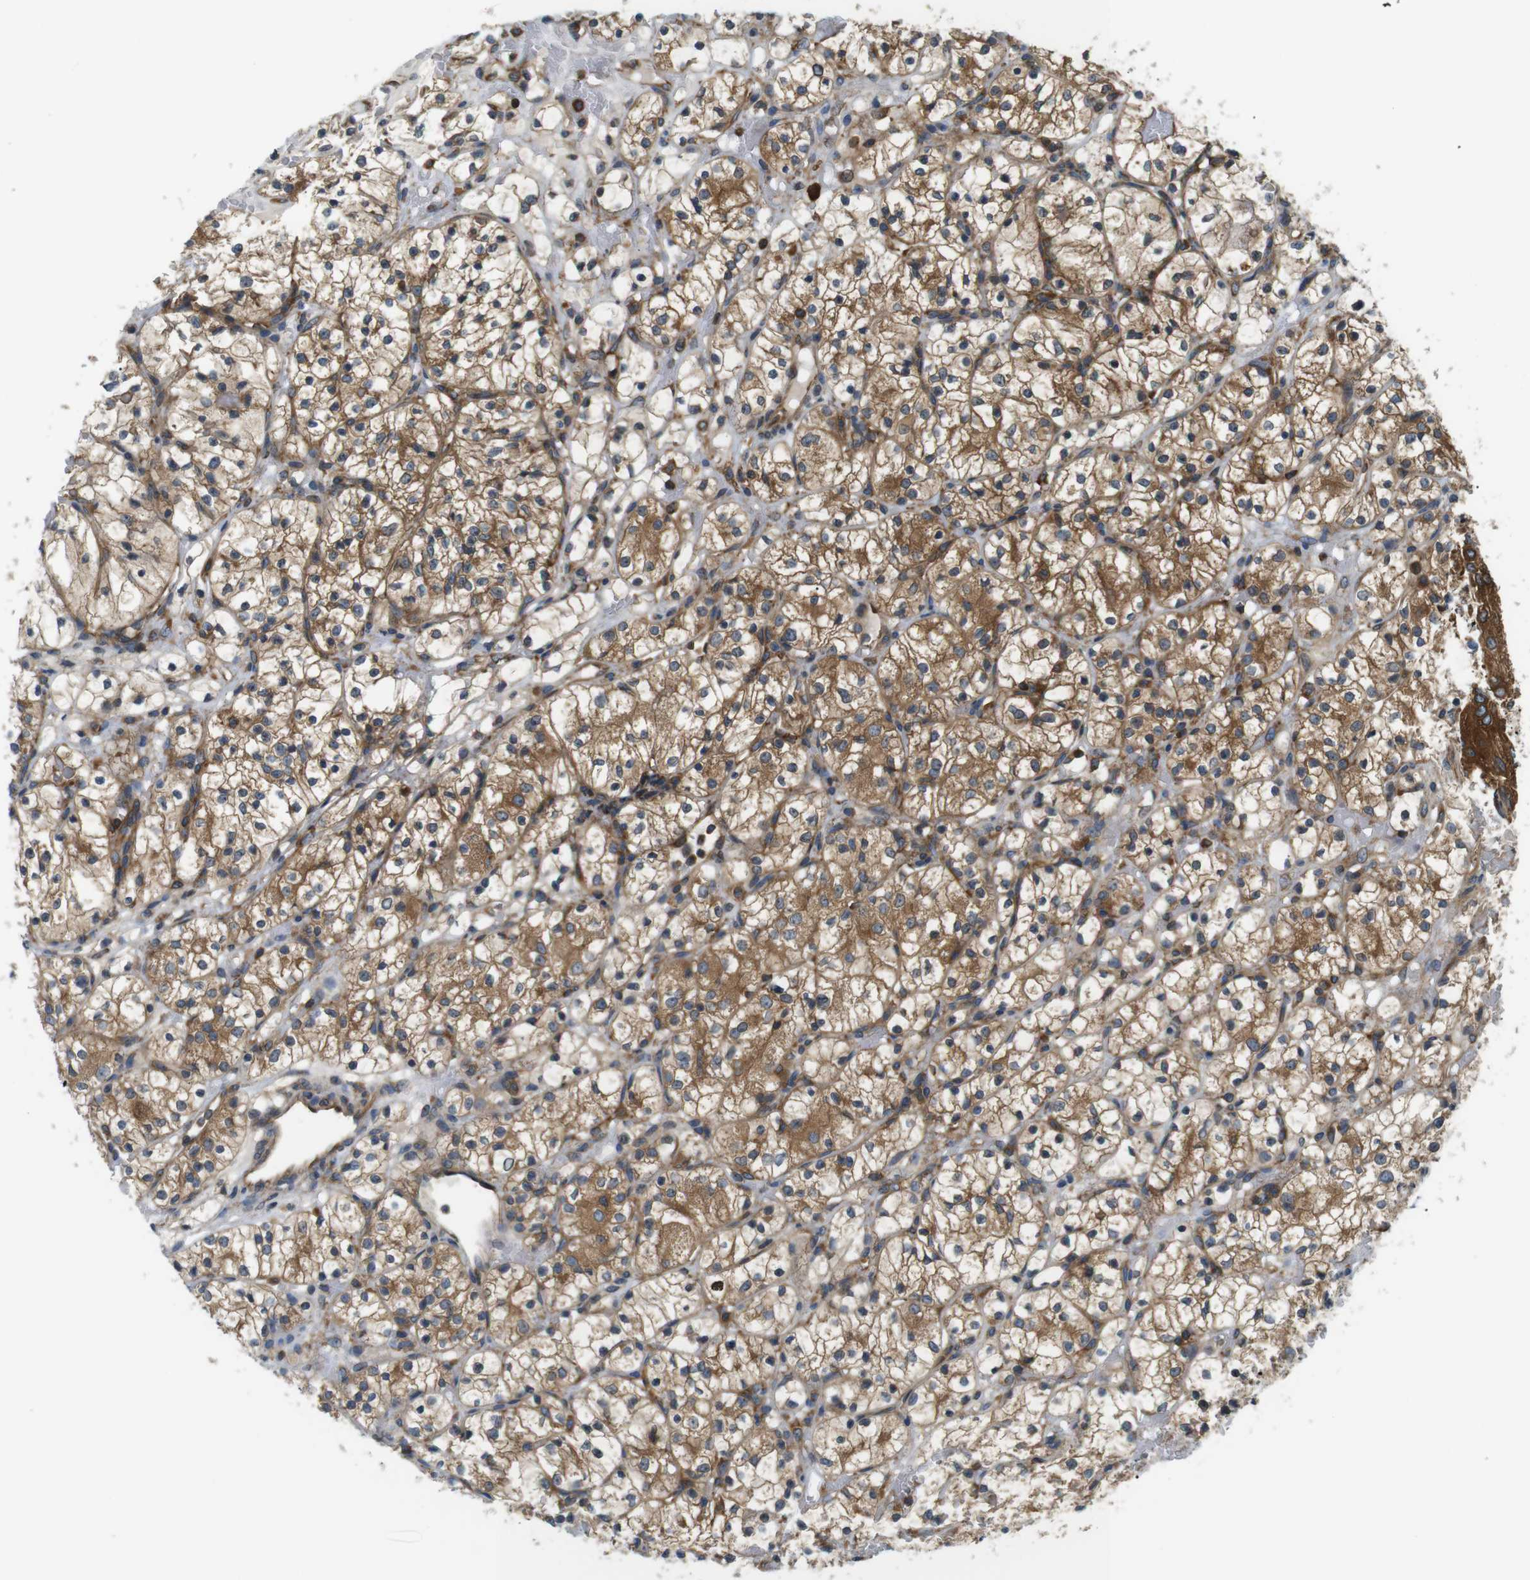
{"staining": {"intensity": "moderate", "quantity": ">75%", "location": "cytoplasmic/membranous"}, "tissue": "renal cancer", "cell_type": "Tumor cells", "image_type": "cancer", "snomed": [{"axis": "morphology", "description": "Adenocarcinoma, NOS"}, {"axis": "topography", "description": "Kidney"}], "caption": "Renal cancer (adenocarcinoma) tissue displays moderate cytoplasmic/membranous positivity in about >75% of tumor cells (Stains: DAB (3,3'-diaminobenzidine) in brown, nuclei in blue, Microscopy: brightfield microscopy at high magnification).", "gene": "TSC1", "patient": {"sex": "female", "age": 60}}